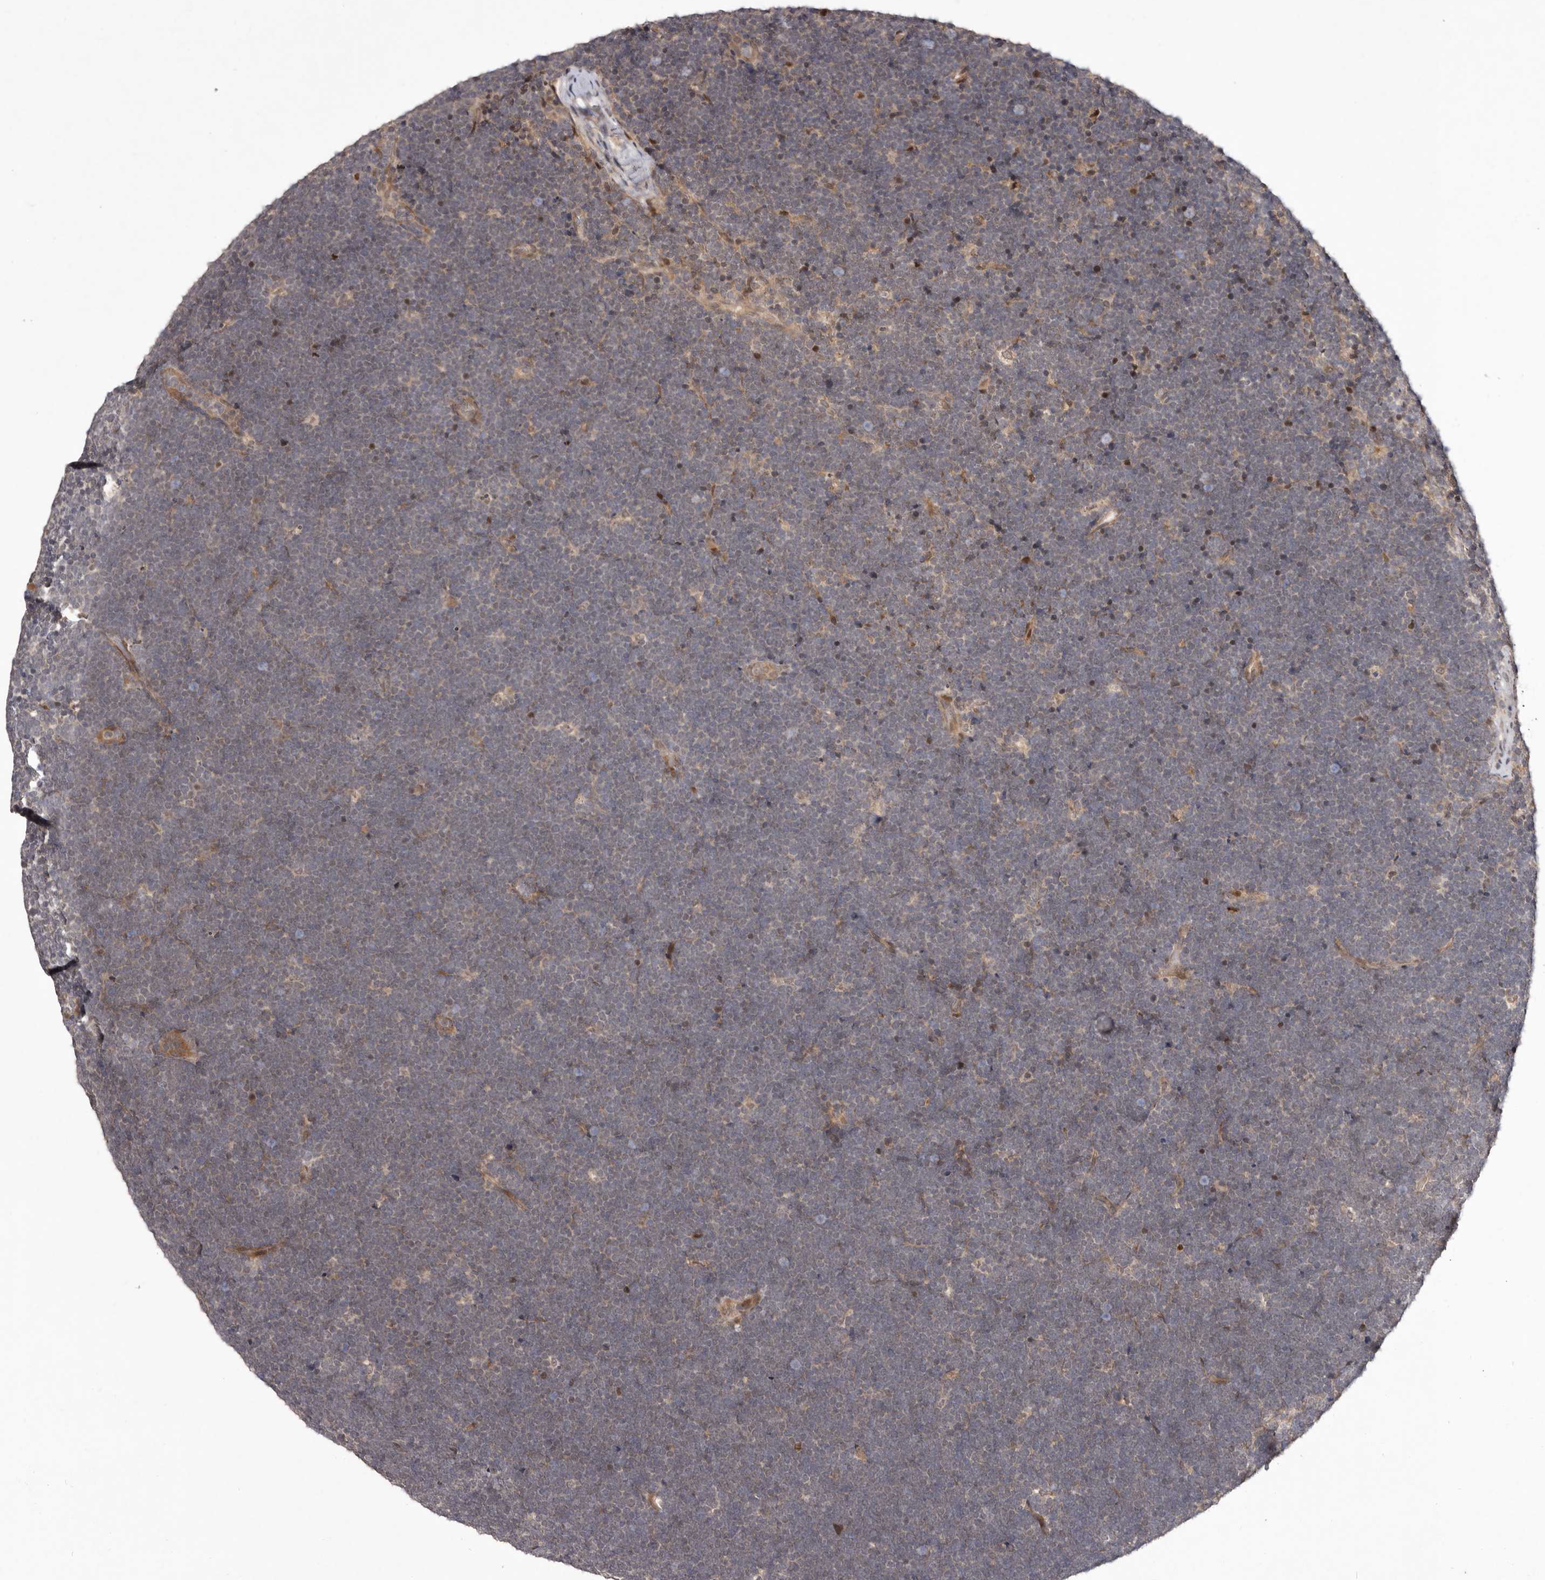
{"staining": {"intensity": "weak", "quantity": ">75%", "location": "cytoplasmic/membranous"}, "tissue": "lymphoma", "cell_type": "Tumor cells", "image_type": "cancer", "snomed": [{"axis": "morphology", "description": "Malignant lymphoma, non-Hodgkin's type, High grade"}, {"axis": "topography", "description": "Lymph node"}], "caption": "Weak cytoplasmic/membranous protein positivity is identified in approximately >75% of tumor cells in lymphoma. Using DAB (brown) and hematoxylin (blue) stains, captured at high magnification using brightfield microscopy.", "gene": "ABL1", "patient": {"sex": "male", "age": 13}}